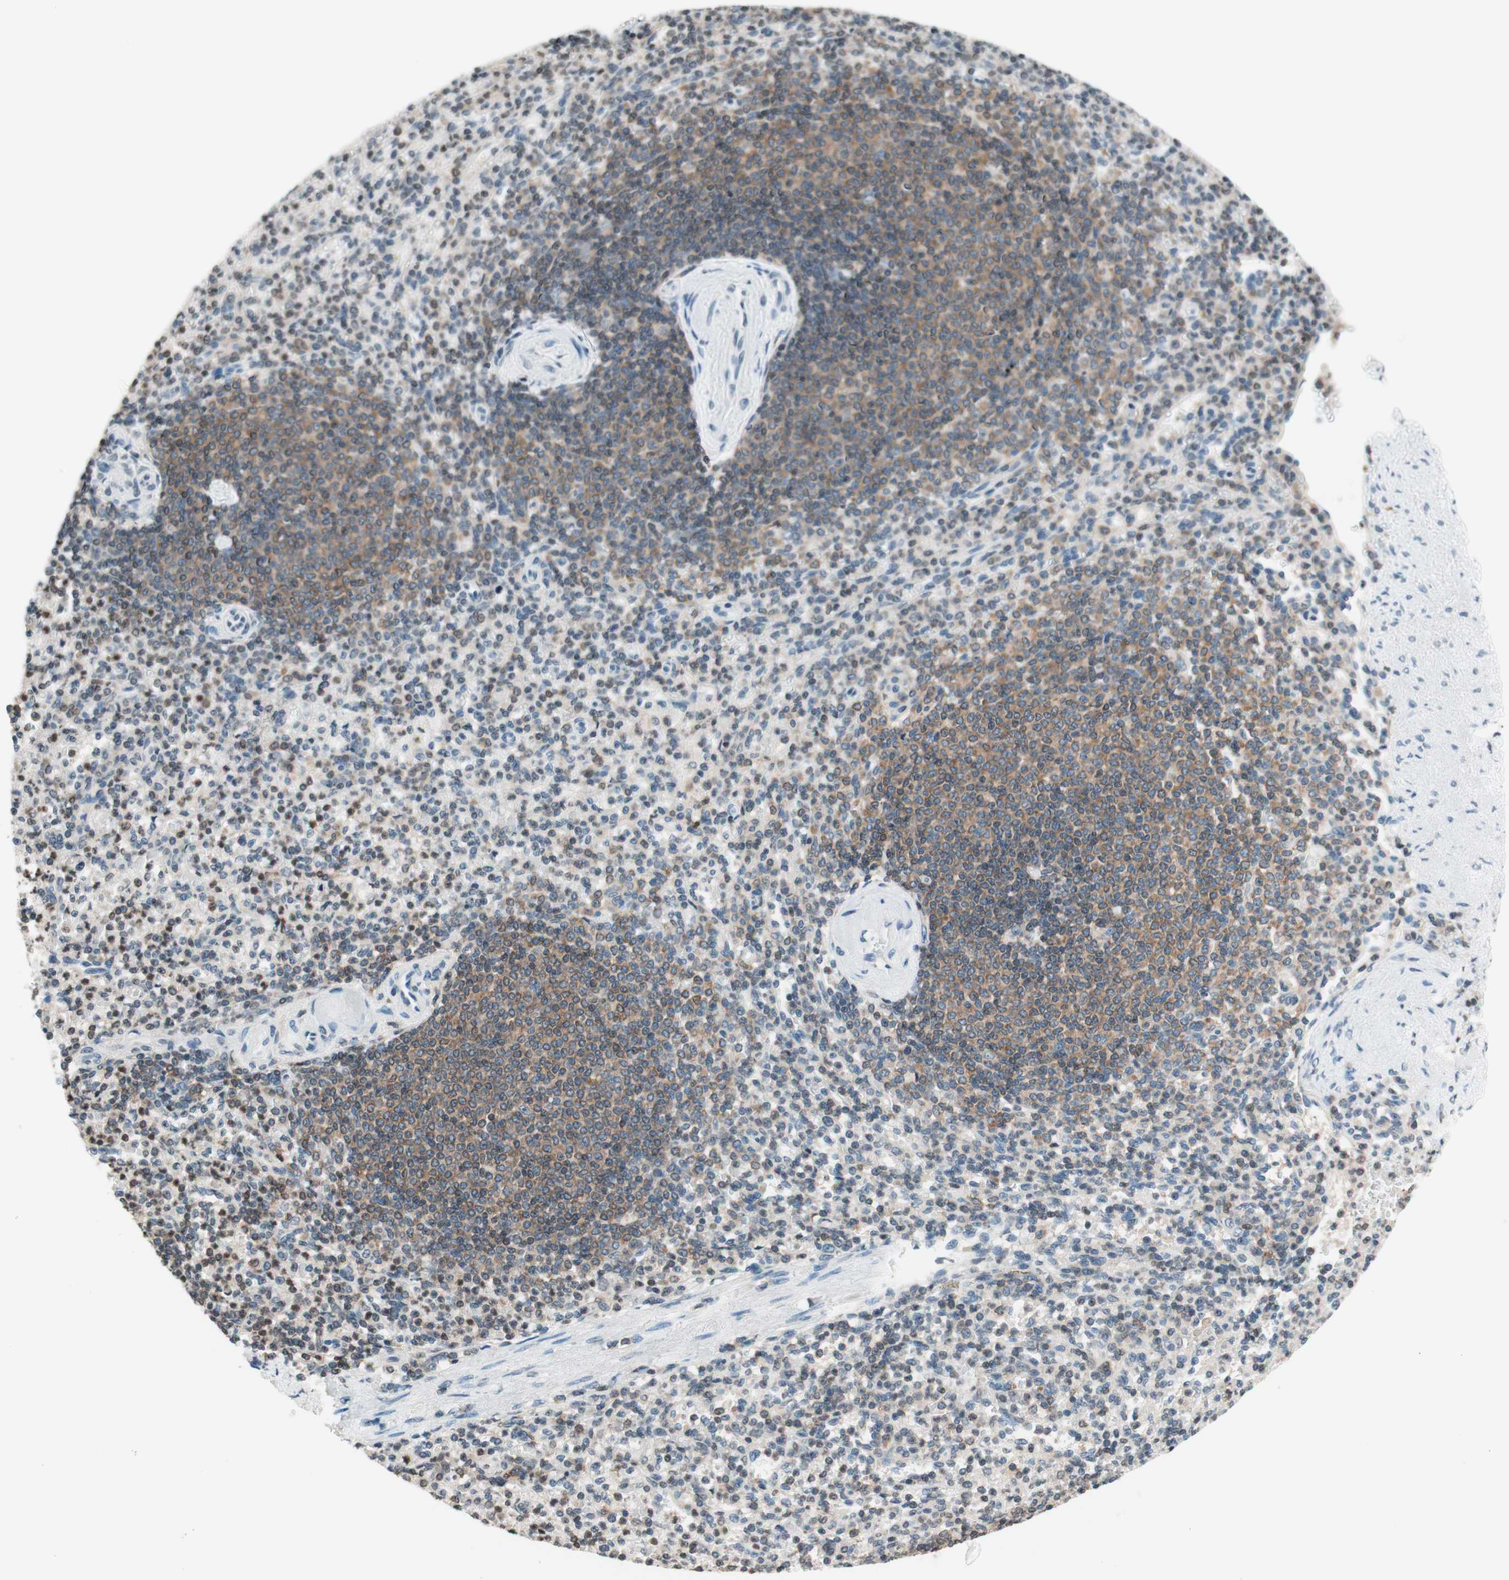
{"staining": {"intensity": "weak", "quantity": "<25%", "location": "cytoplasmic/membranous"}, "tissue": "spleen", "cell_type": "Cells in red pulp", "image_type": "normal", "snomed": [{"axis": "morphology", "description": "Normal tissue, NOS"}, {"axis": "topography", "description": "Spleen"}], "caption": "DAB immunohistochemical staining of benign spleen shows no significant staining in cells in red pulp.", "gene": "WIPF1", "patient": {"sex": "female", "age": 74}}